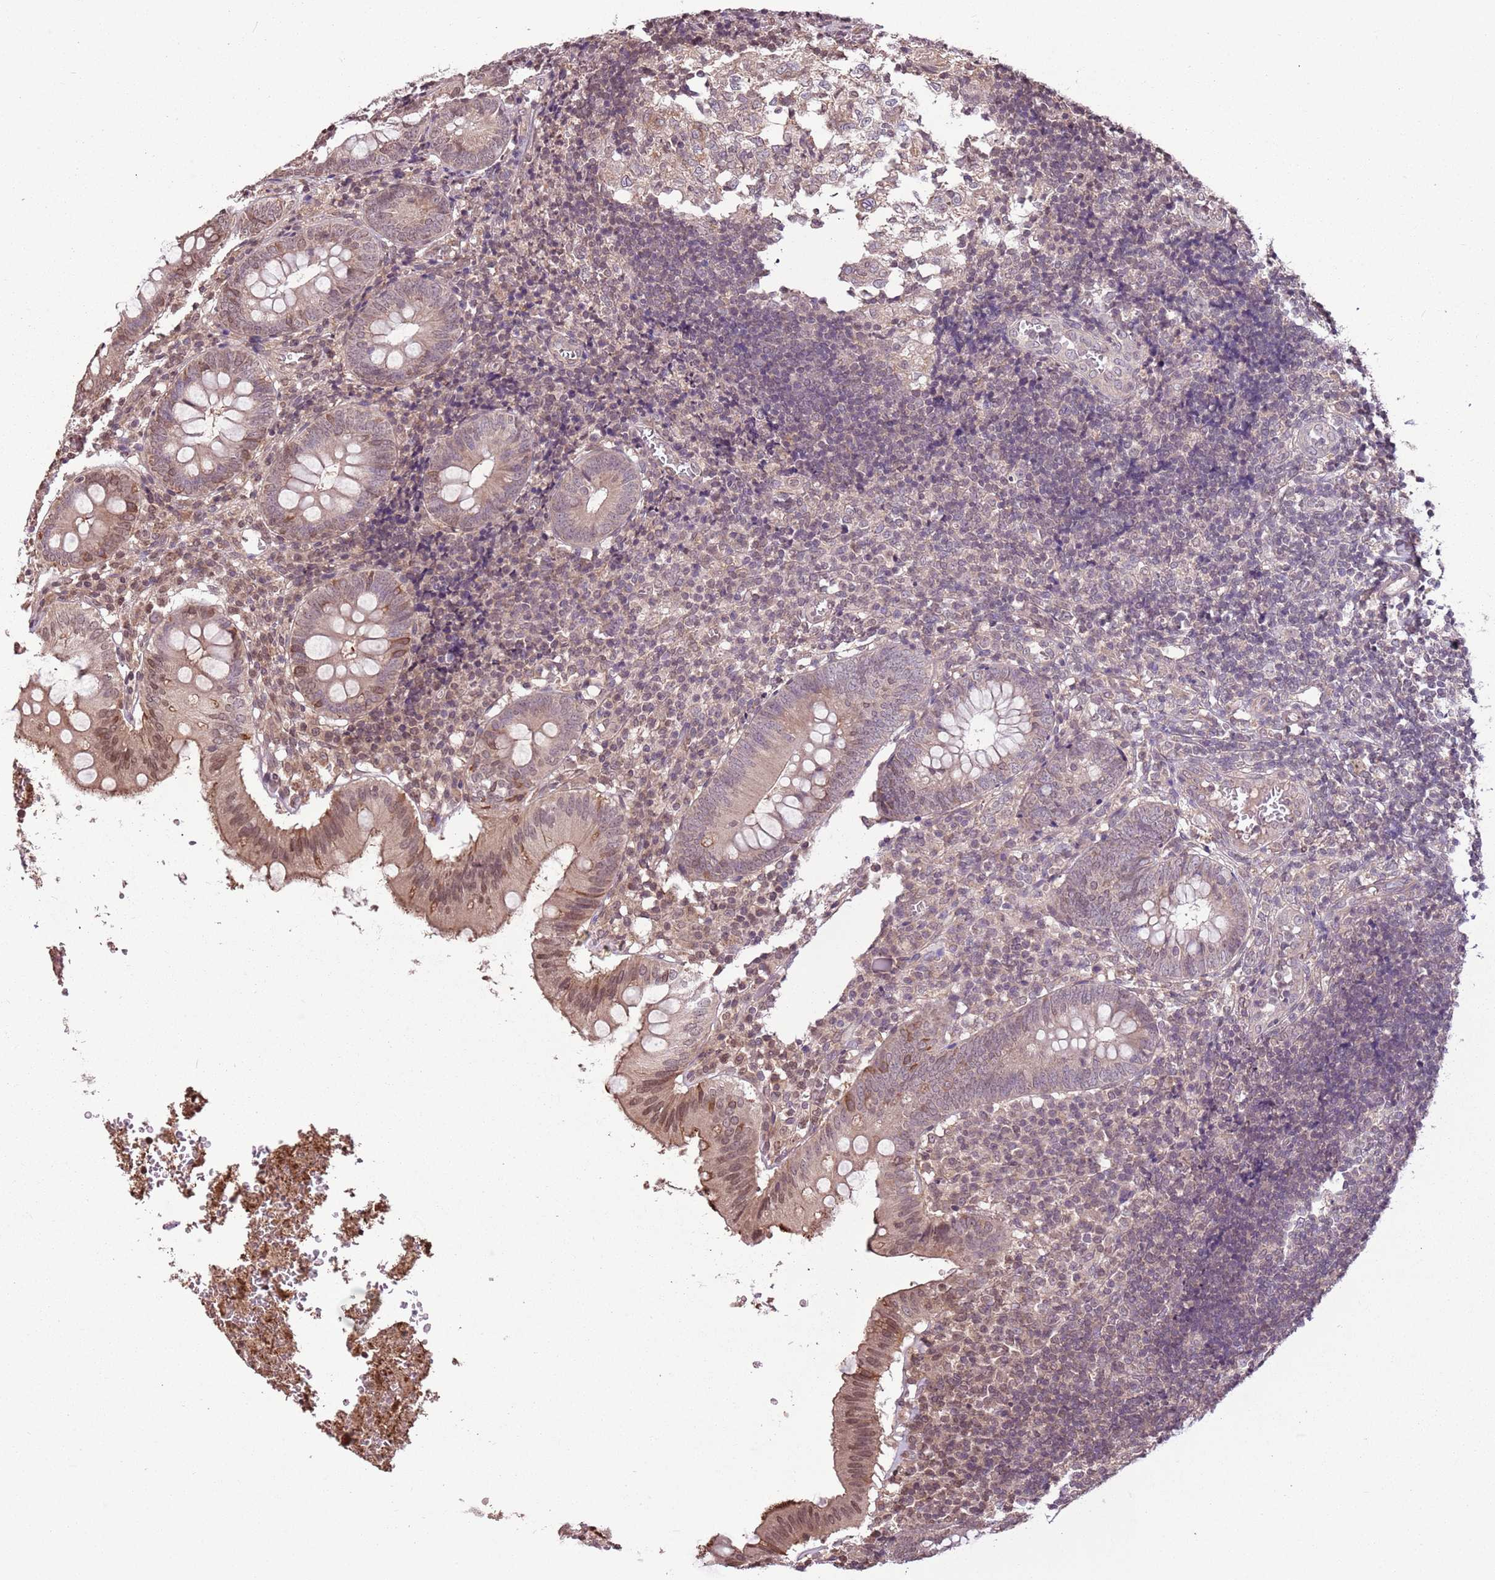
{"staining": {"intensity": "weak", "quantity": "25%-75%", "location": "cytoplasmic/membranous,nuclear"}, "tissue": "appendix", "cell_type": "Glandular cells", "image_type": "normal", "snomed": [{"axis": "morphology", "description": "Normal tissue, NOS"}, {"axis": "topography", "description": "Appendix"}], "caption": "The histopathology image shows immunohistochemical staining of unremarkable appendix. There is weak cytoplasmic/membranous,nuclear positivity is seen in approximately 25%-75% of glandular cells.", "gene": "CAPN9", "patient": {"sex": "male", "age": 8}}